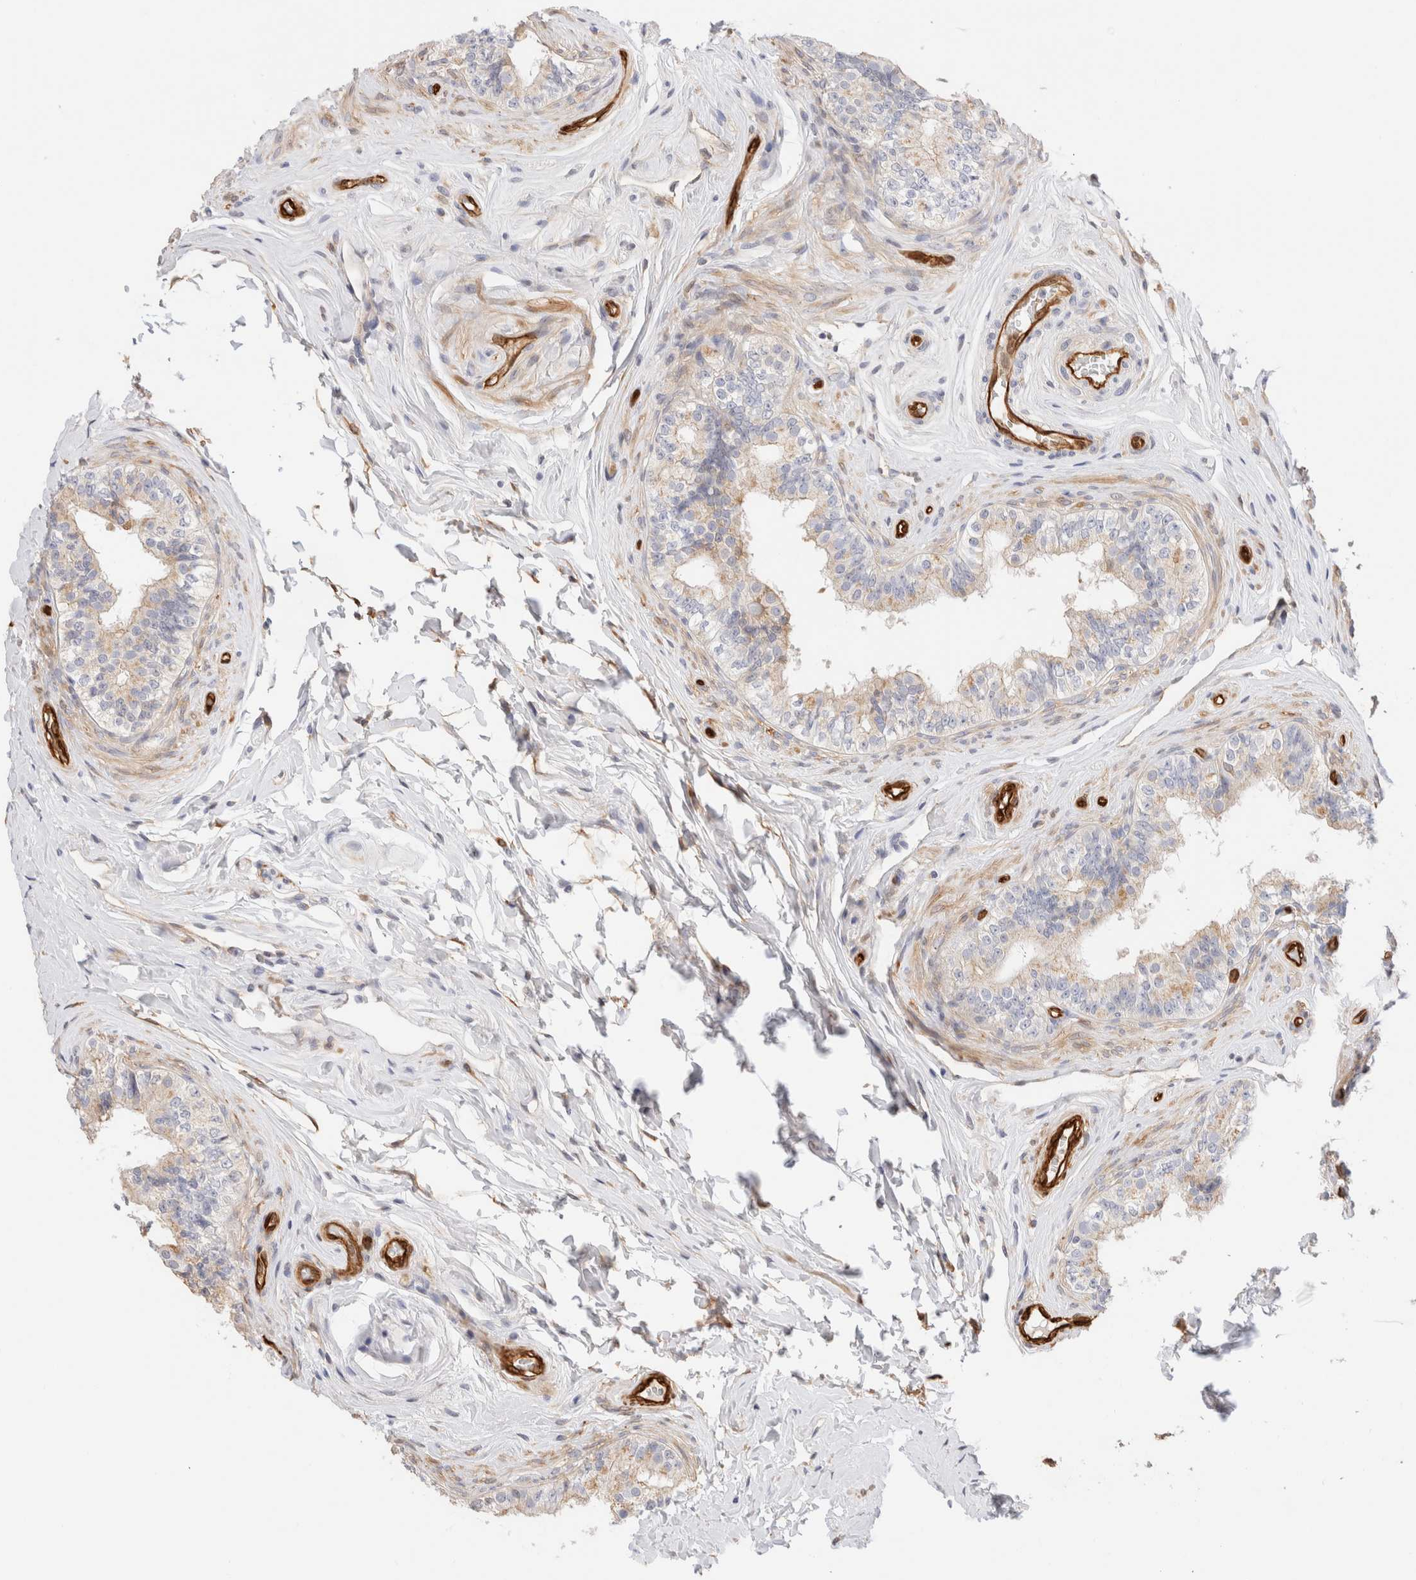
{"staining": {"intensity": "weak", "quantity": "<25%", "location": "cytoplasmic/membranous"}, "tissue": "epididymis", "cell_type": "Glandular cells", "image_type": "normal", "snomed": [{"axis": "morphology", "description": "Normal tissue, NOS"}, {"axis": "topography", "description": "Testis"}, {"axis": "topography", "description": "Epididymis"}], "caption": "IHC micrograph of normal epididymis: epididymis stained with DAB (3,3'-diaminobenzidine) reveals no significant protein positivity in glandular cells.", "gene": "LMCD1", "patient": {"sex": "male", "age": 36}}